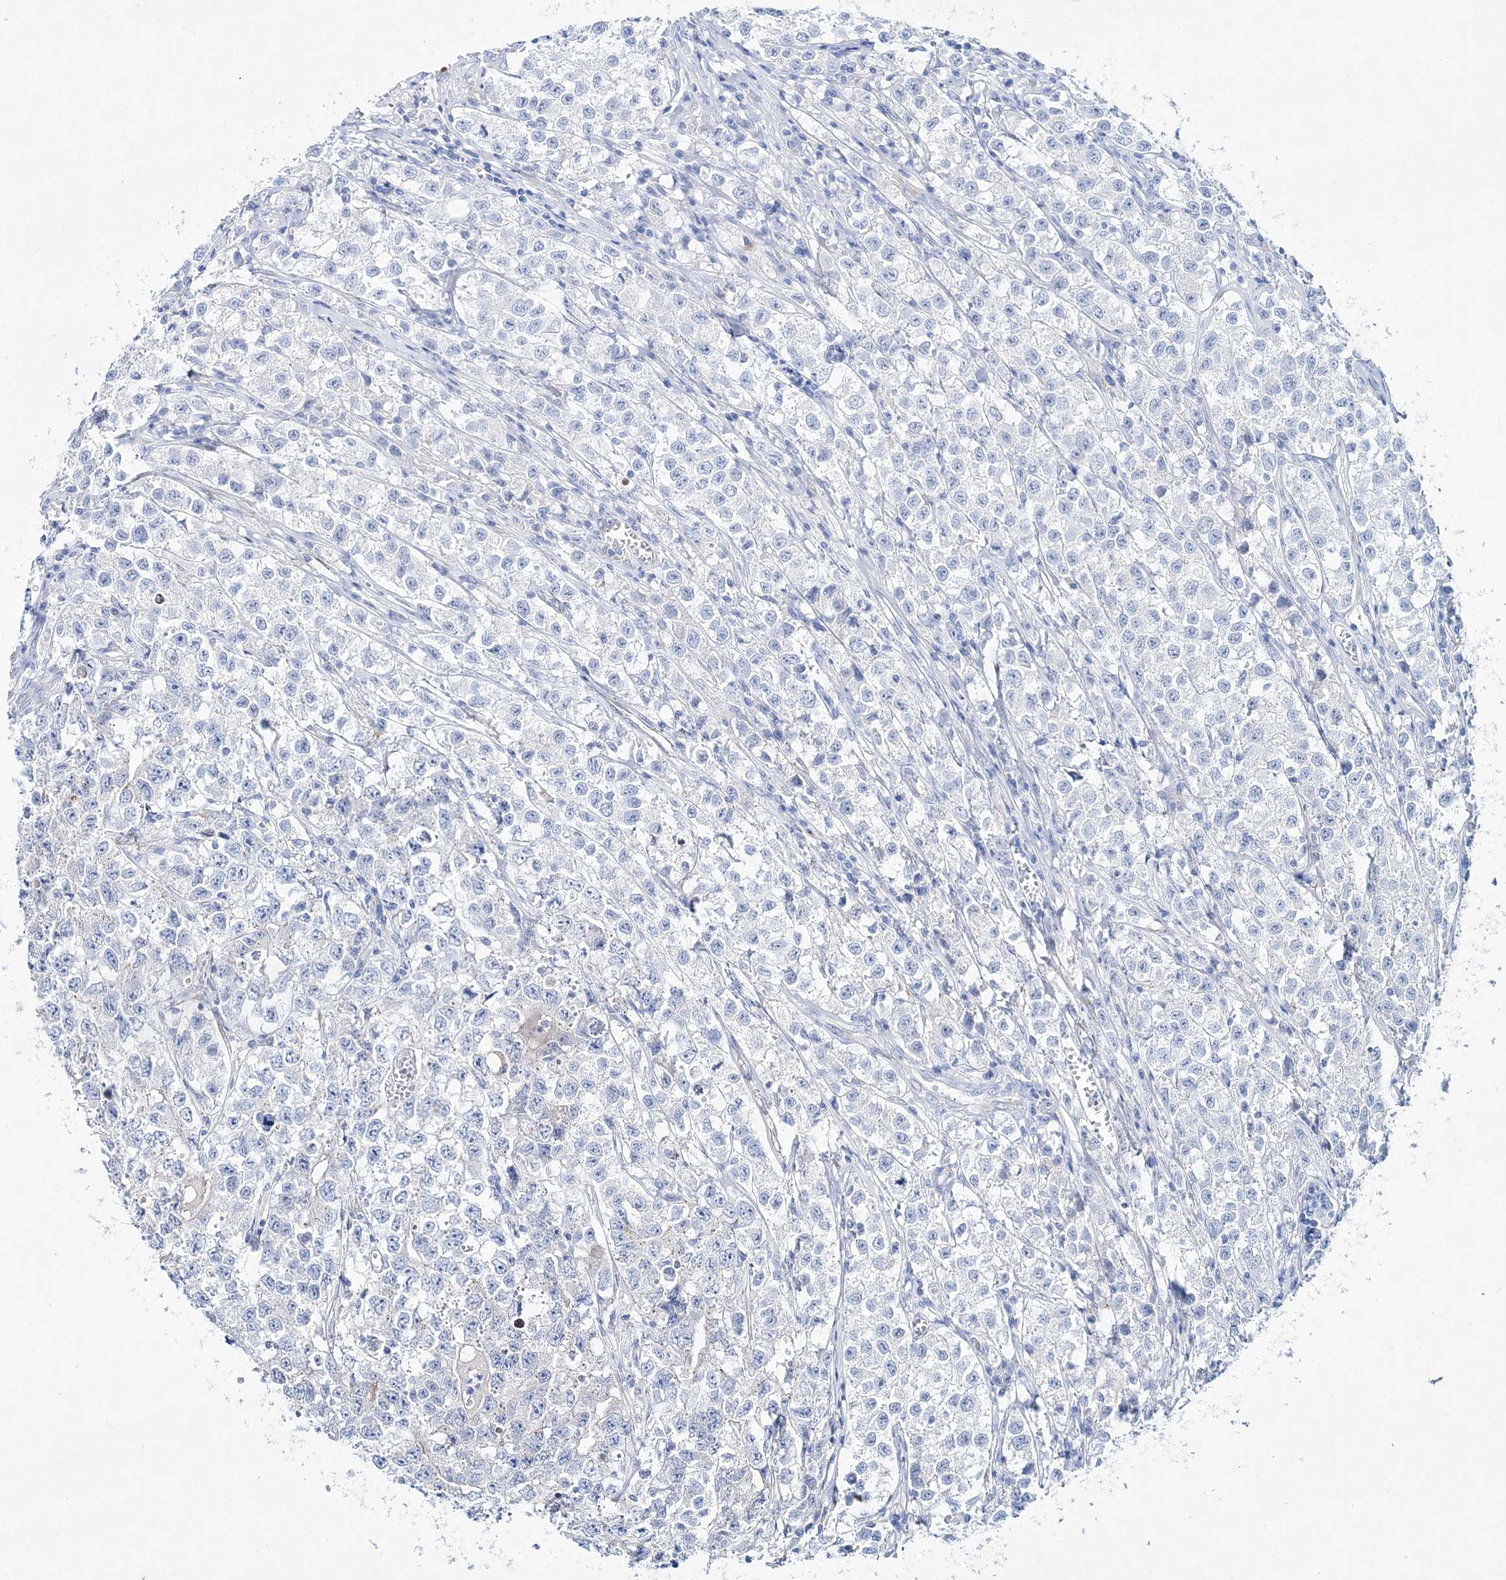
{"staining": {"intensity": "negative", "quantity": "none", "location": "none"}, "tissue": "testis cancer", "cell_type": "Tumor cells", "image_type": "cancer", "snomed": [{"axis": "morphology", "description": "Seminoma, NOS"}, {"axis": "morphology", "description": "Carcinoma, Embryonal, NOS"}, {"axis": "topography", "description": "Testis"}], "caption": "This is a photomicrograph of IHC staining of seminoma (testis), which shows no expression in tumor cells.", "gene": "SPINK7", "patient": {"sex": "male", "age": 43}}